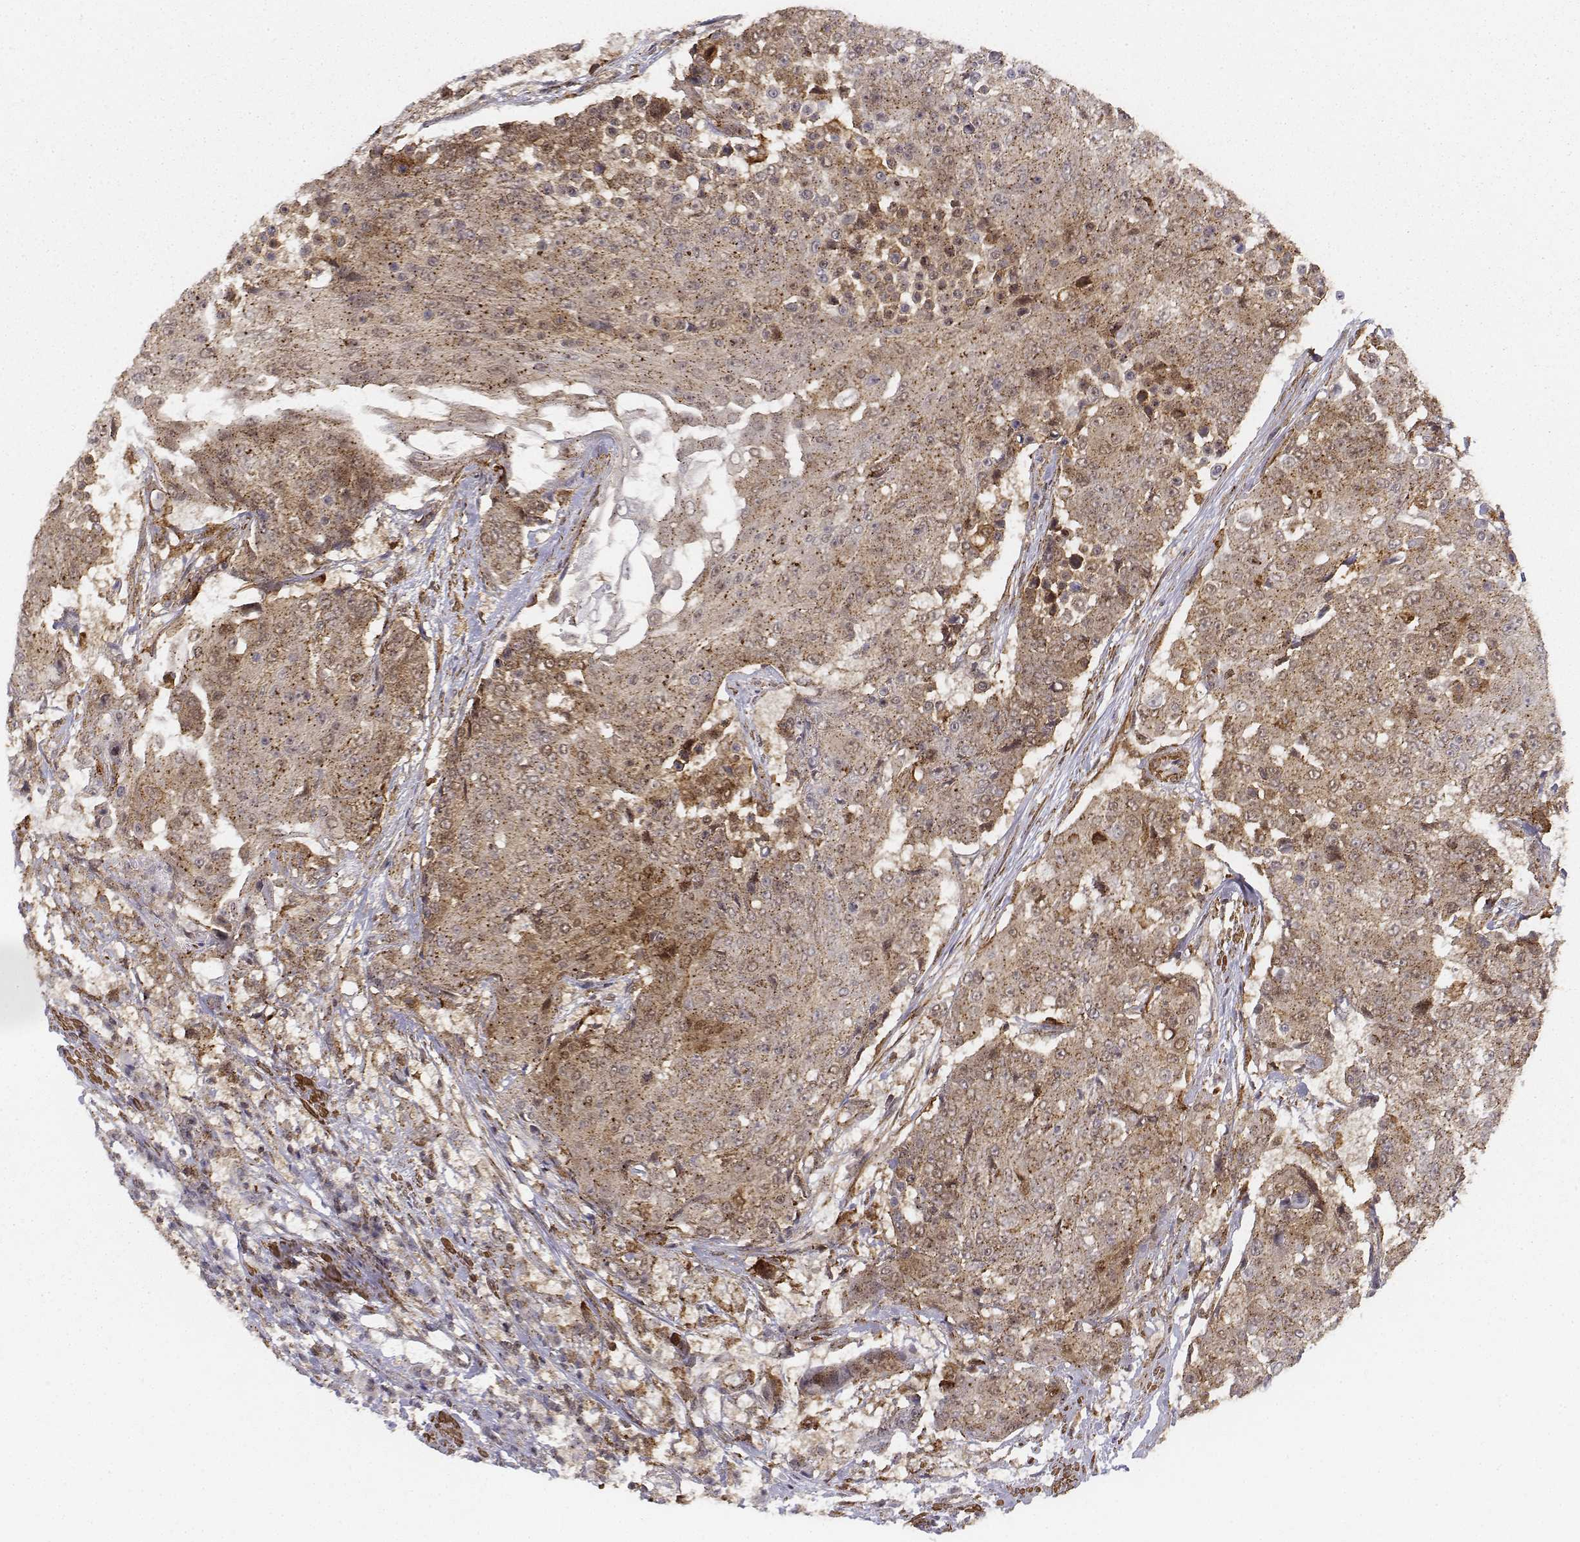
{"staining": {"intensity": "moderate", "quantity": ">75%", "location": "cytoplasmic/membranous"}, "tissue": "urothelial cancer", "cell_type": "Tumor cells", "image_type": "cancer", "snomed": [{"axis": "morphology", "description": "Urothelial carcinoma, High grade"}, {"axis": "topography", "description": "Urinary bladder"}], "caption": "Urothelial cancer tissue displays moderate cytoplasmic/membranous expression in approximately >75% of tumor cells, visualized by immunohistochemistry. (DAB (3,3'-diaminobenzidine) IHC with brightfield microscopy, high magnification).", "gene": "ZFYVE19", "patient": {"sex": "female", "age": 63}}